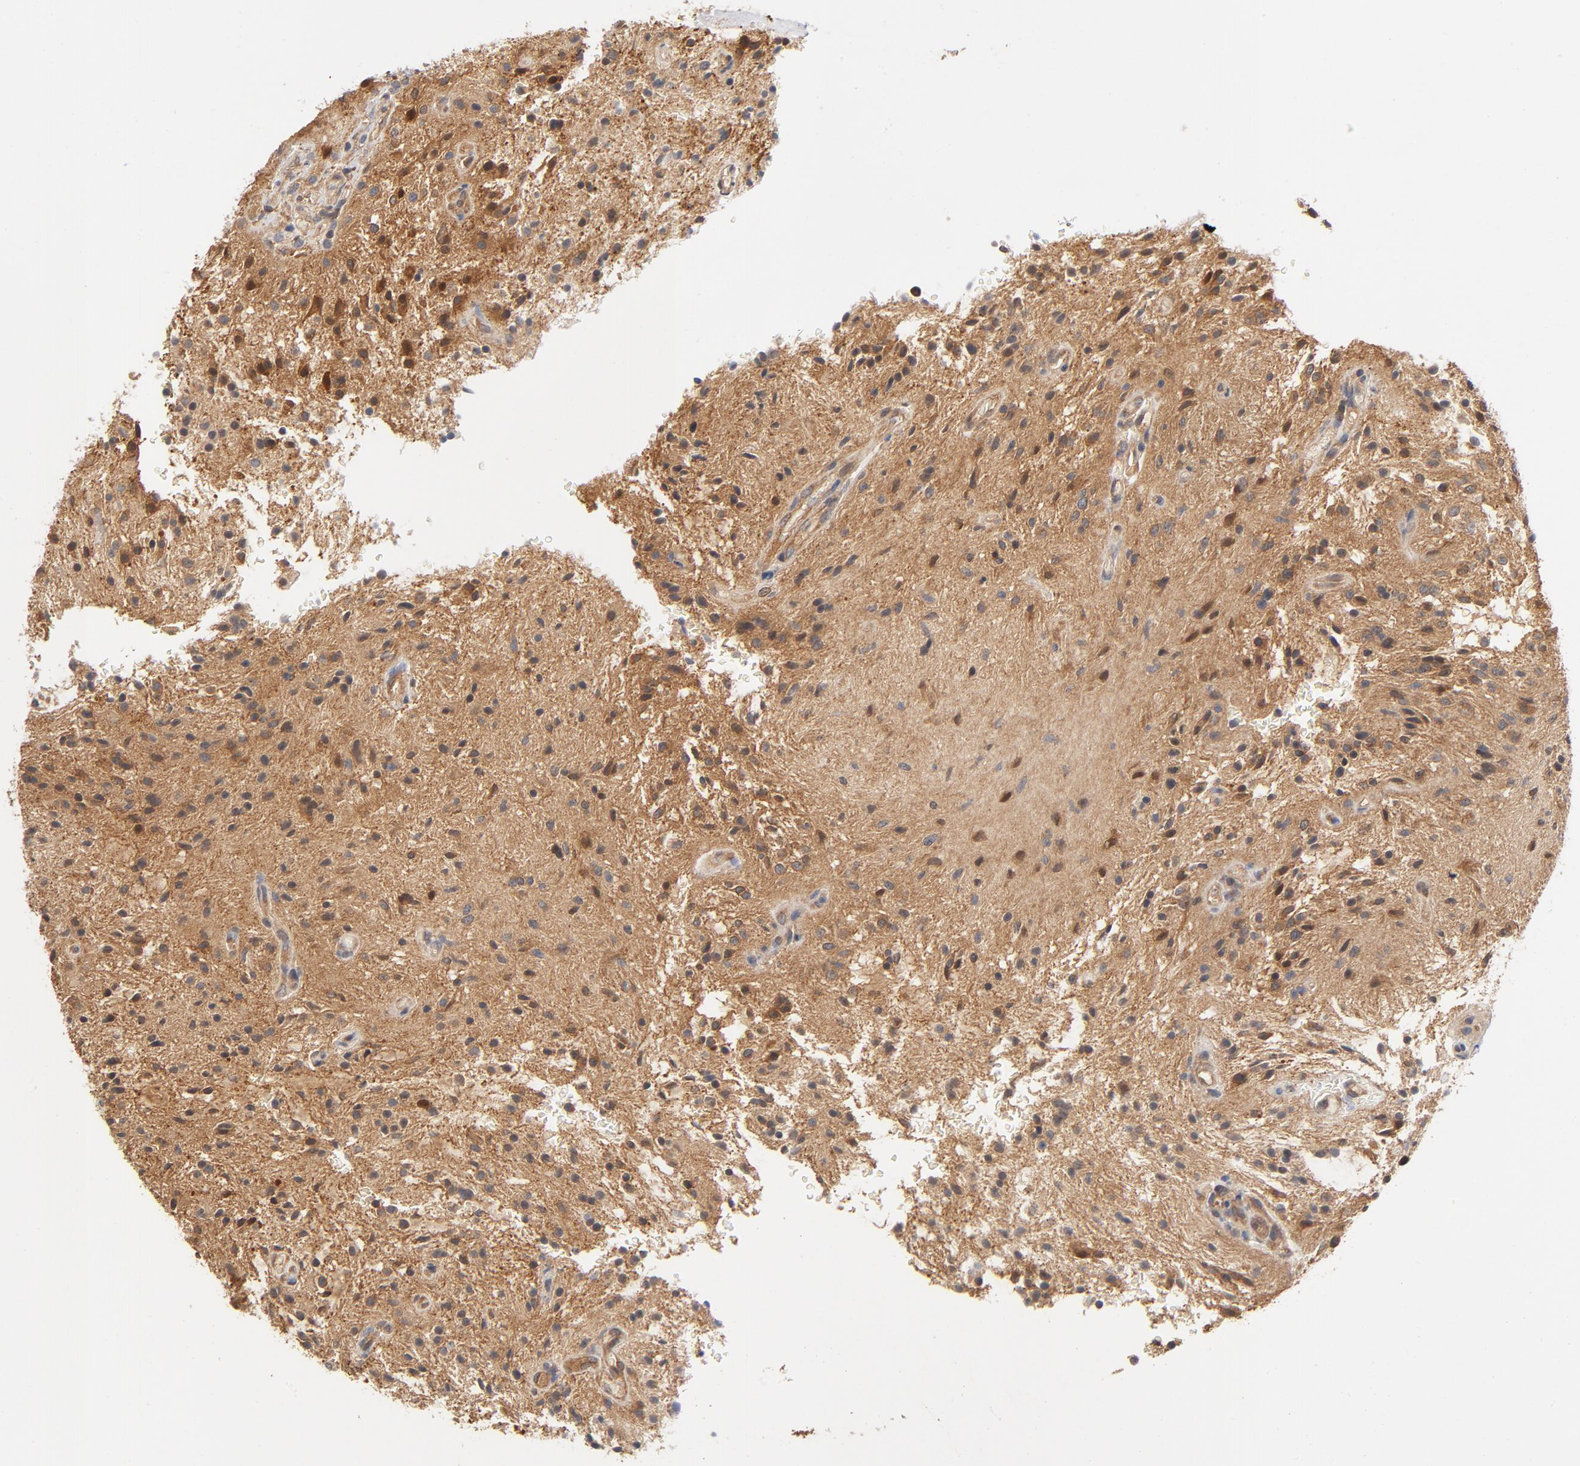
{"staining": {"intensity": "strong", "quantity": "<25%", "location": "cytoplasmic/membranous"}, "tissue": "glioma", "cell_type": "Tumor cells", "image_type": "cancer", "snomed": [{"axis": "morphology", "description": "Glioma, malignant, NOS"}, {"axis": "topography", "description": "Cerebellum"}], "caption": "A brown stain shows strong cytoplasmic/membranous expression of a protein in malignant glioma tumor cells.", "gene": "ASMTL", "patient": {"sex": "female", "age": 10}}